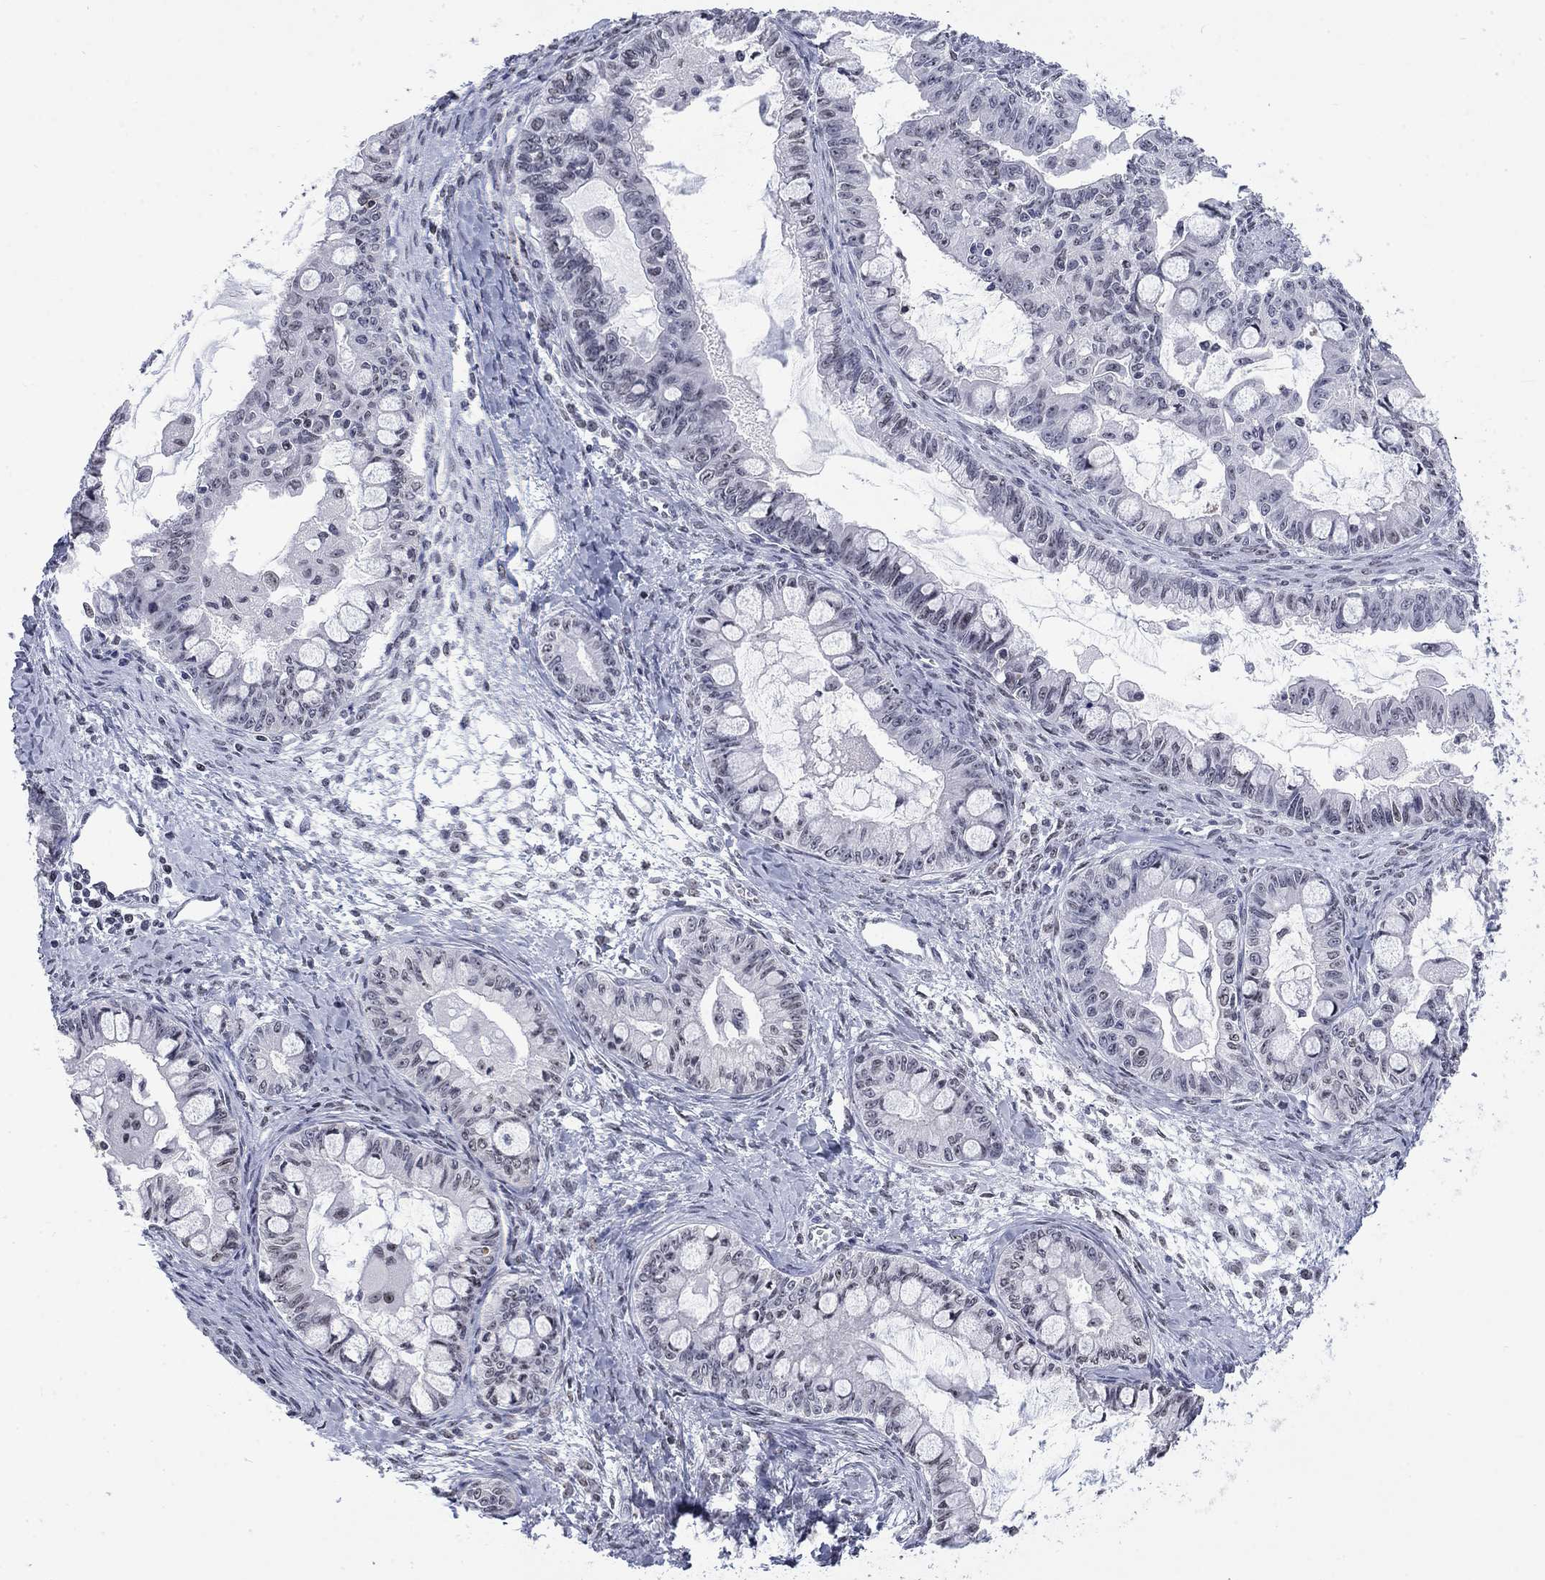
{"staining": {"intensity": "negative", "quantity": "none", "location": "none"}, "tissue": "ovarian cancer", "cell_type": "Tumor cells", "image_type": "cancer", "snomed": [{"axis": "morphology", "description": "Cystadenocarcinoma, mucinous, NOS"}, {"axis": "topography", "description": "Ovary"}], "caption": "Human ovarian cancer stained for a protein using IHC exhibits no positivity in tumor cells.", "gene": "CSRNP3", "patient": {"sex": "female", "age": 63}}